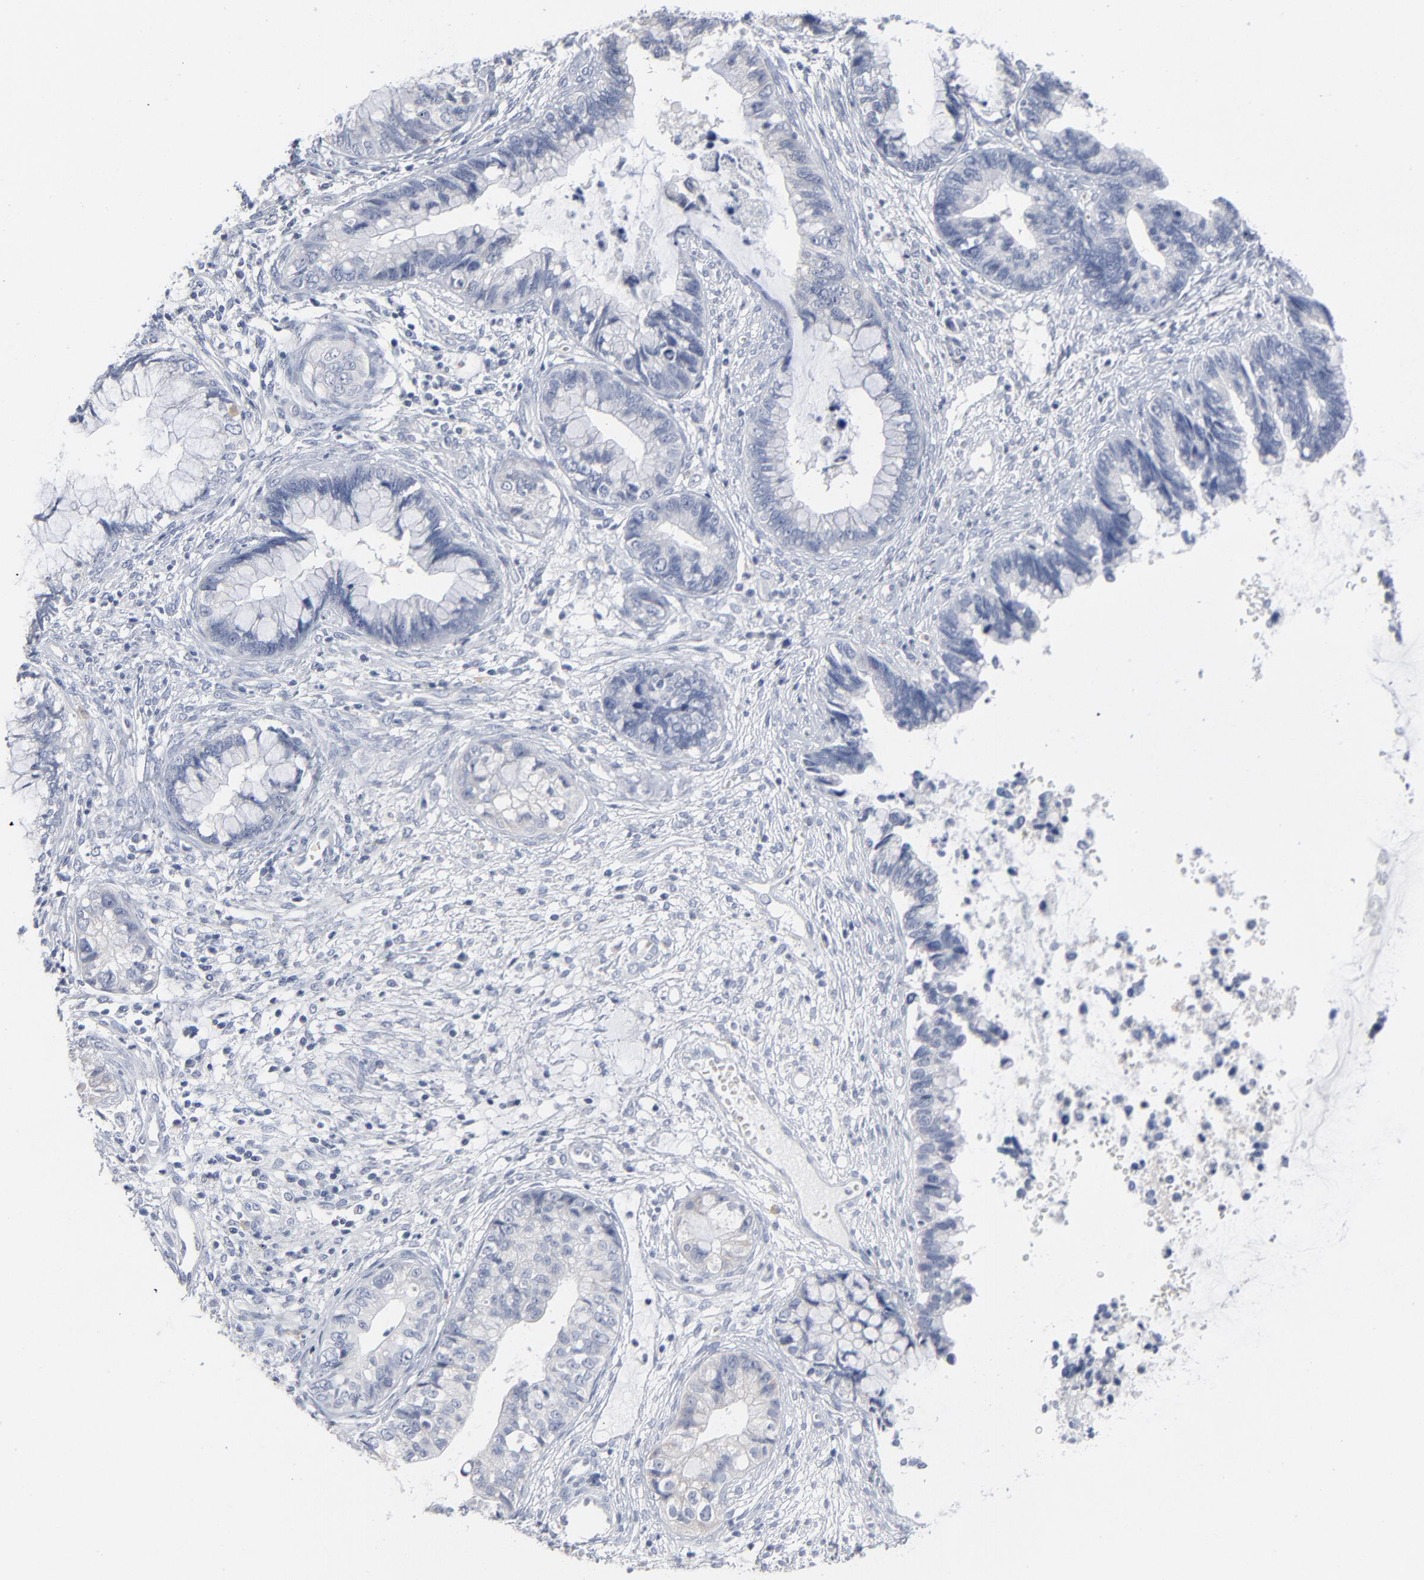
{"staining": {"intensity": "negative", "quantity": "none", "location": "none"}, "tissue": "cervical cancer", "cell_type": "Tumor cells", "image_type": "cancer", "snomed": [{"axis": "morphology", "description": "Adenocarcinoma, NOS"}, {"axis": "topography", "description": "Cervix"}], "caption": "Protein analysis of cervical cancer (adenocarcinoma) exhibits no significant positivity in tumor cells.", "gene": "PAGE1", "patient": {"sex": "female", "age": 44}}